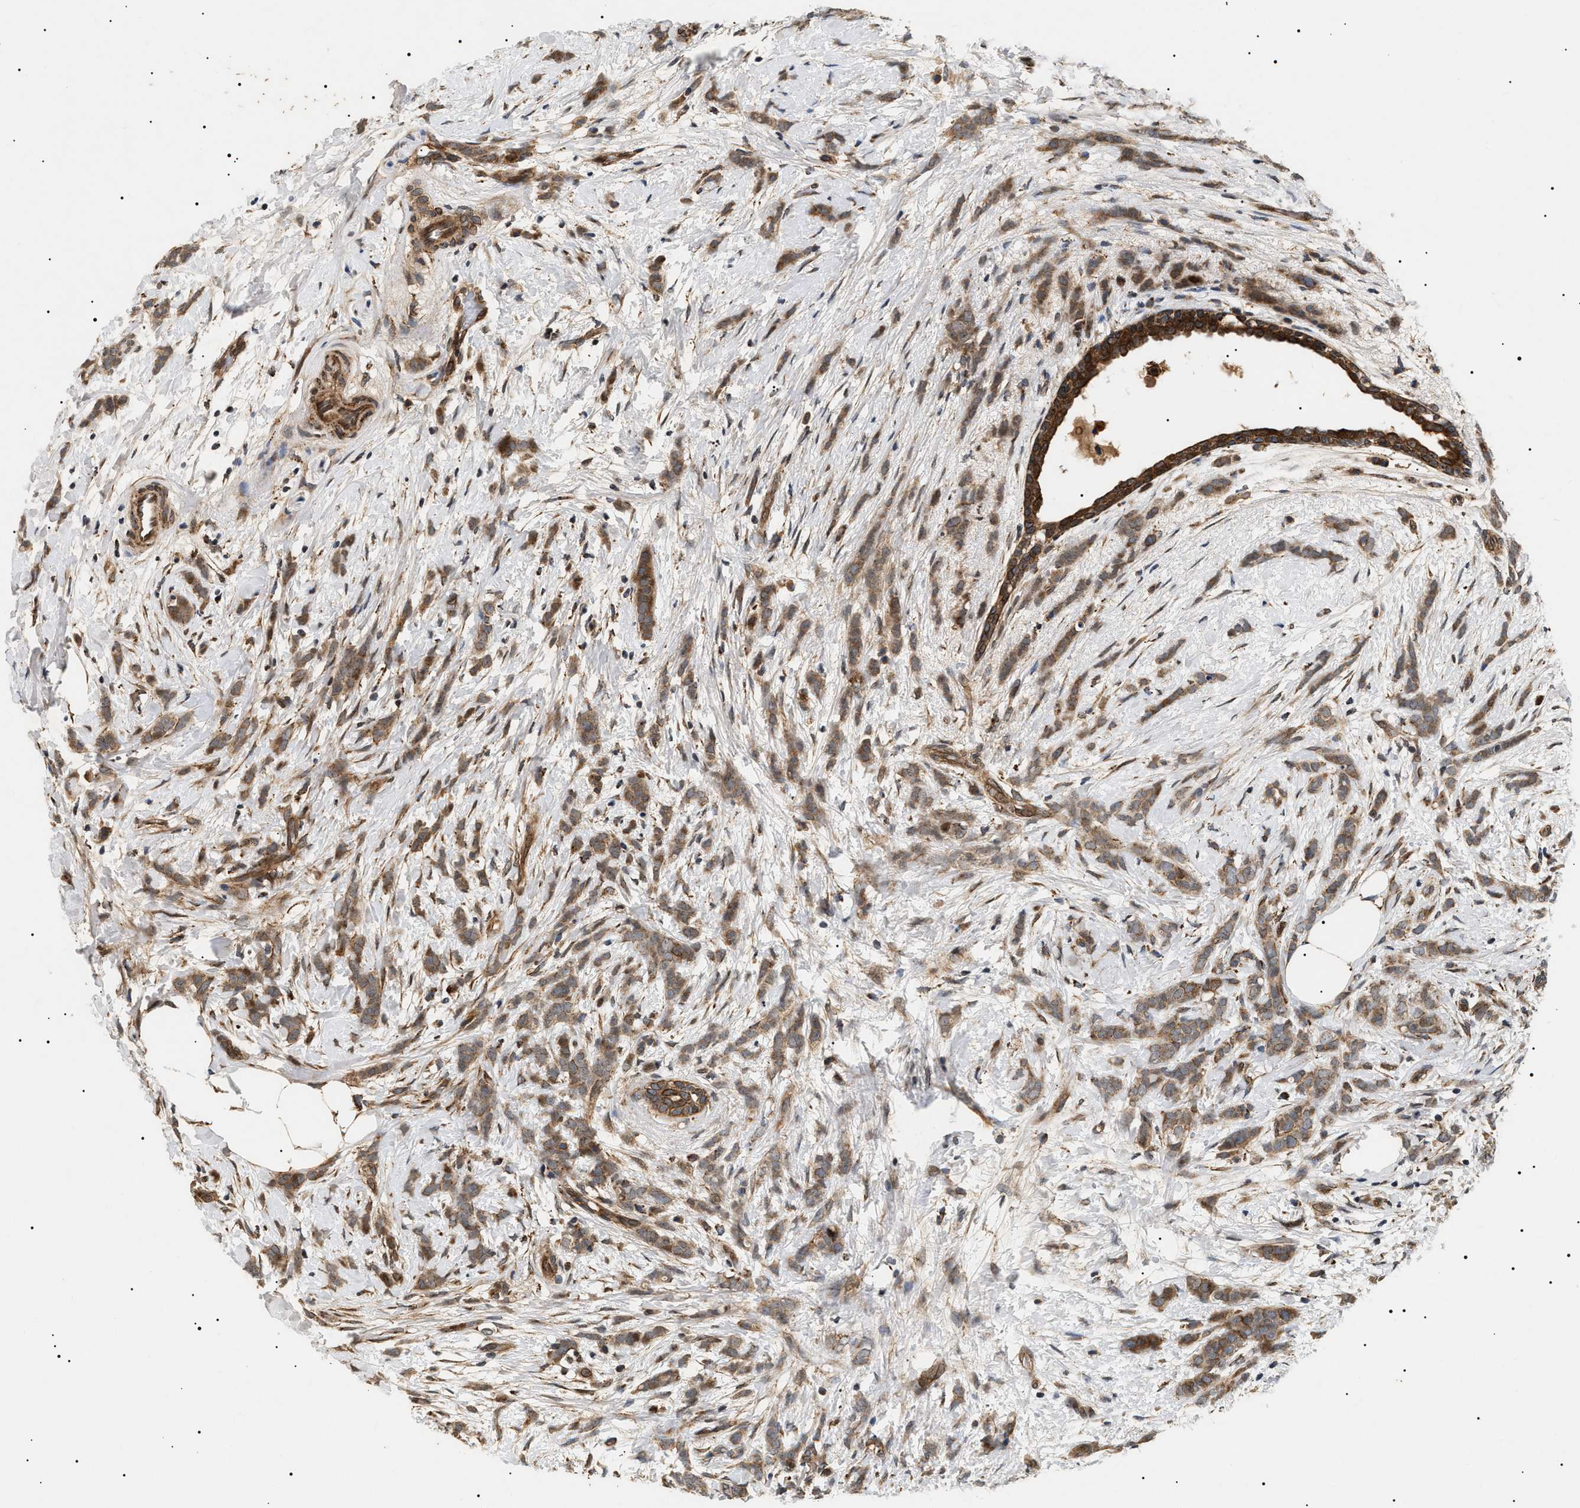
{"staining": {"intensity": "moderate", "quantity": ">75%", "location": "cytoplasmic/membranous"}, "tissue": "breast cancer", "cell_type": "Tumor cells", "image_type": "cancer", "snomed": [{"axis": "morphology", "description": "Lobular carcinoma, in situ"}, {"axis": "morphology", "description": "Lobular carcinoma"}, {"axis": "topography", "description": "Breast"}], "caption": "Protein staining by IHC exhibits moderate cytoplasmic/membranous expression in approximately >75% of tumor cells in breast lobular carcinoma in situ. The staining was performed using DAB (3,3'-diaminobenzidine) to visualize the protein expression in brown, while the nuclei were stained in blue with hematoxylin (Magnification: 20x).", "gene": "ZBTB26", "patient": {"sex": "female", "age": 41}}